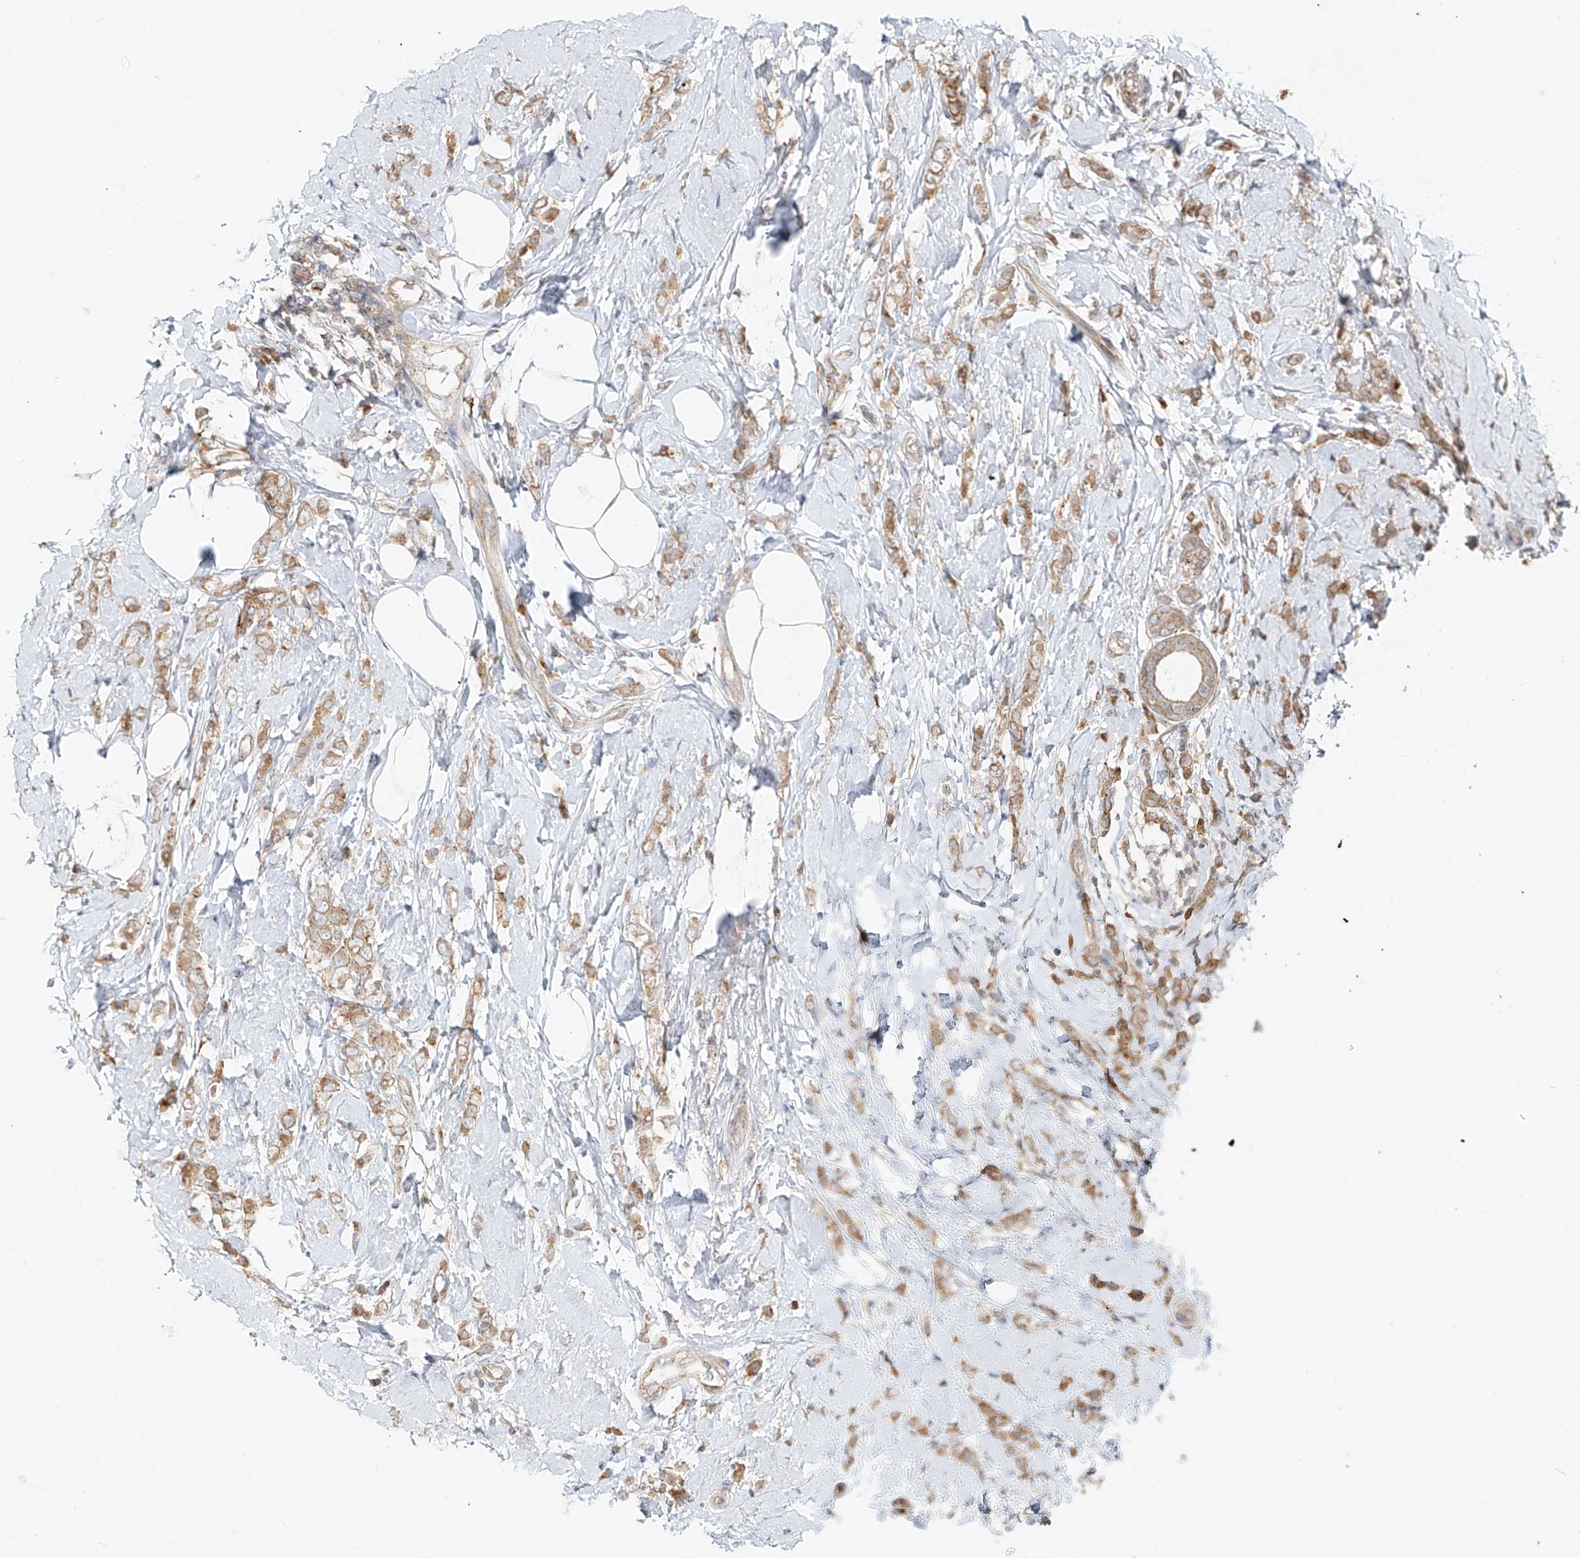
{"staining": {"intensity": "moderate", "quantity": ">75%", "location": "cytoplasmic/membranous"}, "tissue": "breast cancer", "cell_type": "Tumor cells", "image_type": "cancer", "snomed": [{"axis": "morphology", "description": "Lobular carcinoma"}, {"axis": "topography", "description": "Breast"}], "caption": "Lobular carcinoma (breast) stained with DAB (3,3'-diaminobenzidine) immunohistochemistry (IHC) demonstrates medium levels of moderate cytoplasmic/membranous expression in about >75% of tumor cells.", "gene": "TJAP1", "patient": {"sex": "female", "age": 47}}